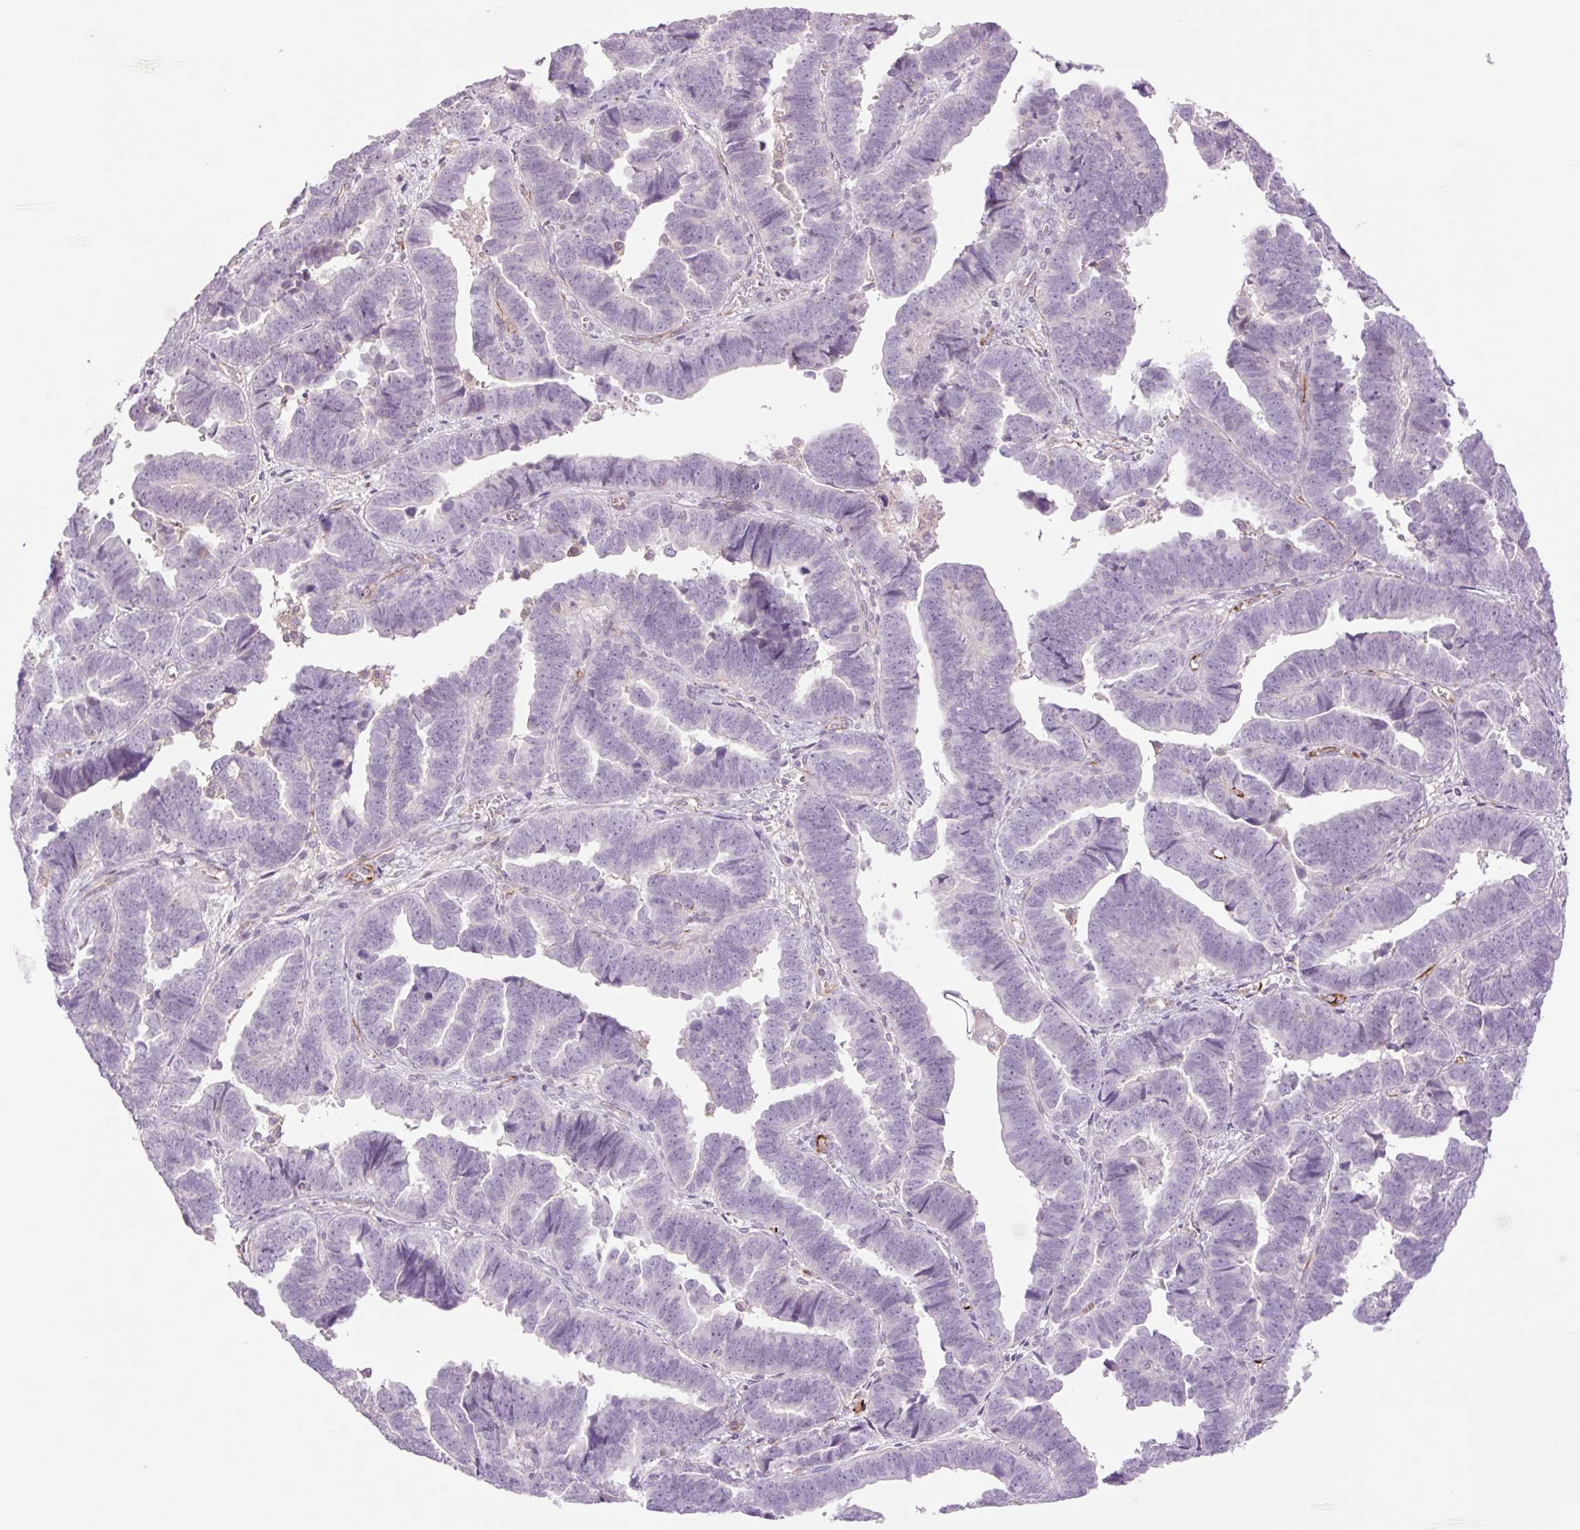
{"staining": {"intensity": "negative", "quantity": "none", "location": "none"}, "tissue": "endometrial cancer", "cell_type": "Tumor cells", "image_type": "cancer", "snomed": [{"axis": "morphology", "description": "Adenocarcinoma, NOS"}, {"axis": "topography", "description": "Endometrium"}], "caption": "DAB immunohistochemical staining of human endometrial cancer exhibits no significant expression in tumor cells.", "gene": "ZFYVE21", "patient": {"sex": "female", "age": 75}}